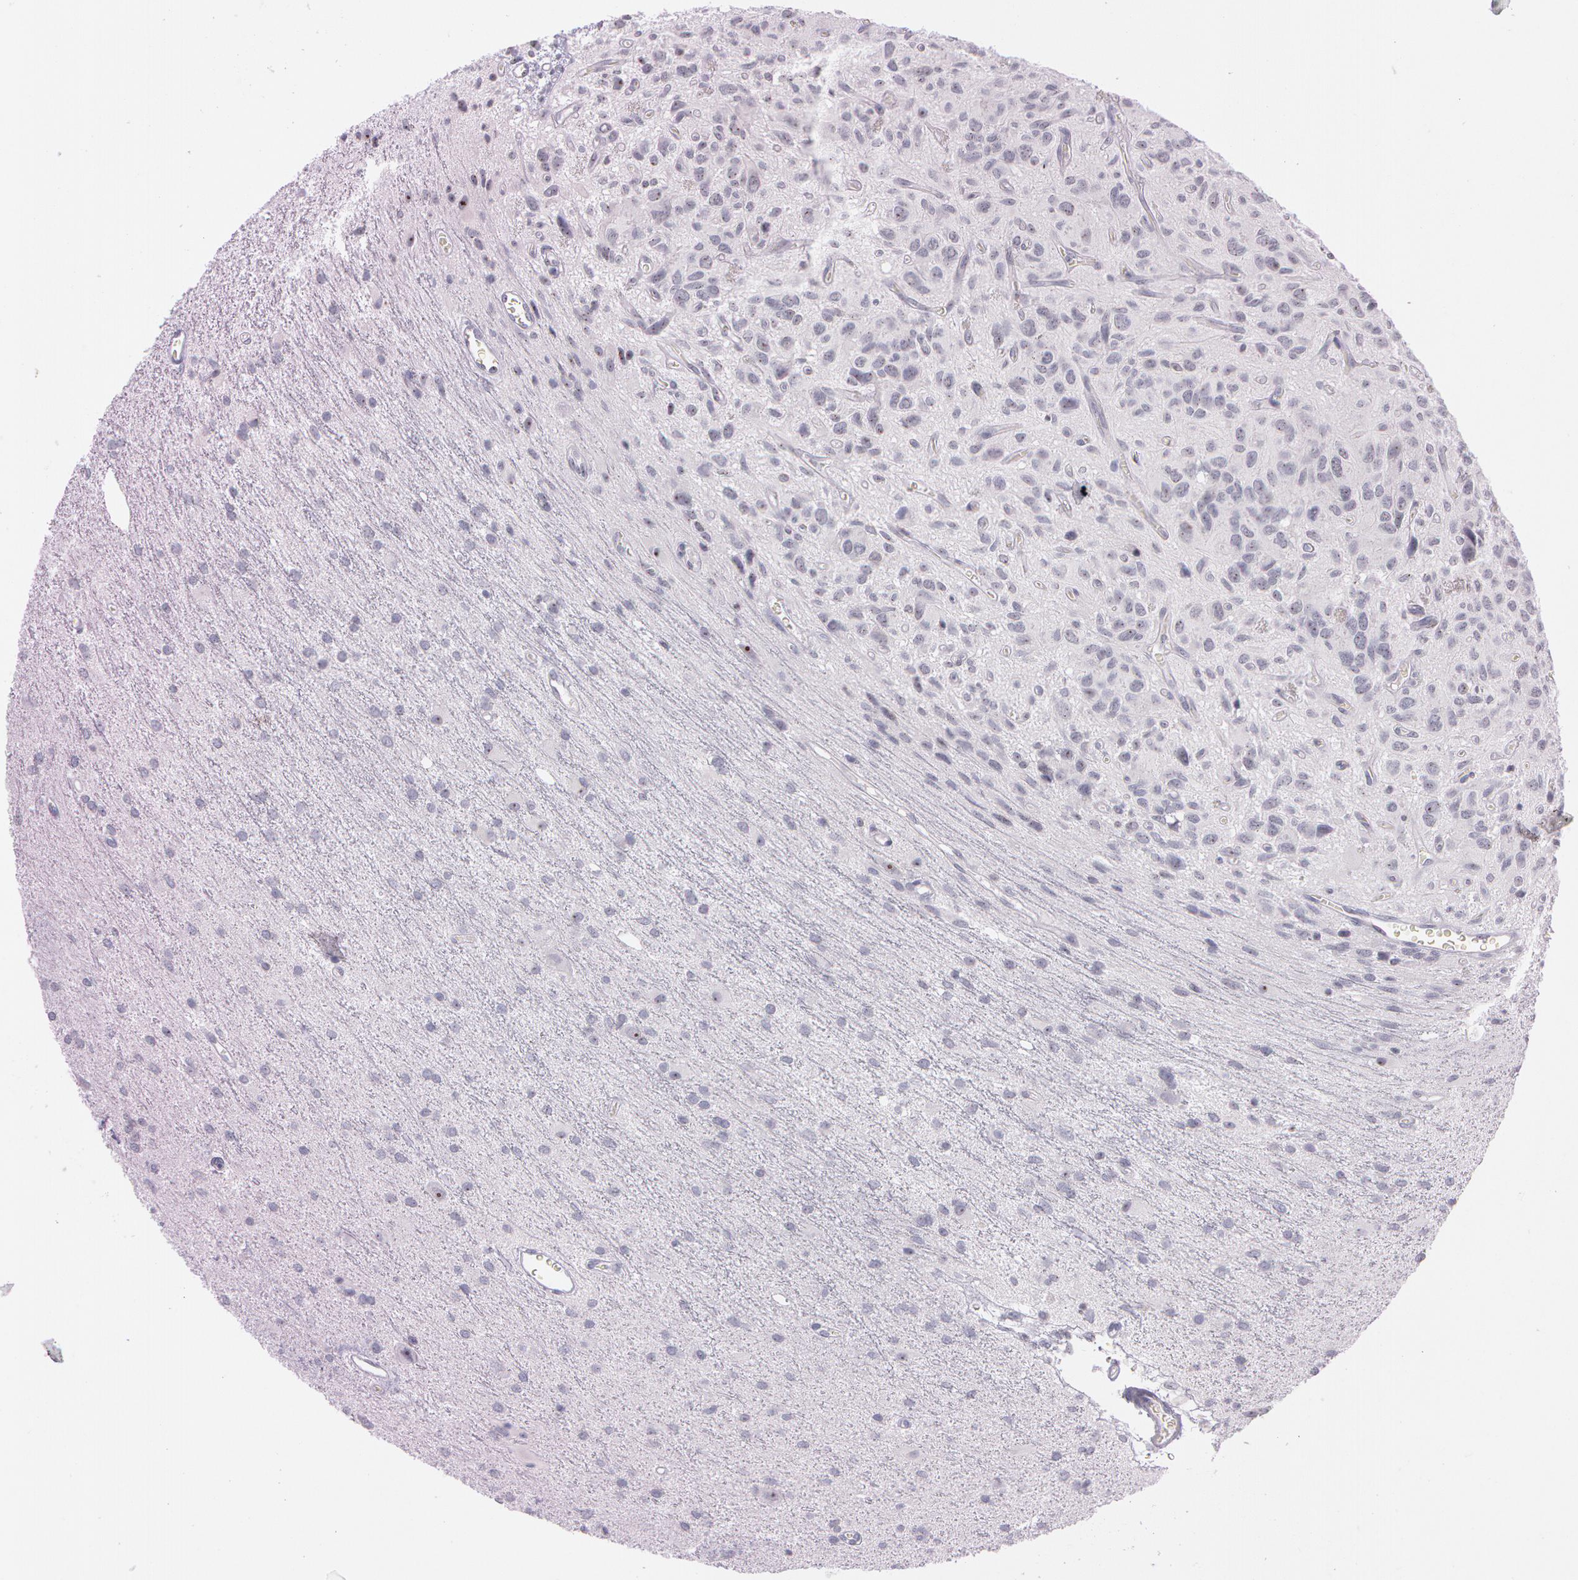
{"staining": {"intensity": "weak", "quantity": "25%-75%", "location": "nuclear"}, "tissue": "glioma", "cell_type": "Tumor cells", "image_type": "cancer", "snomed": [{"axis": "morphology", "description": "Glioma, malignant, Low grade"}, {"axis": "topography", "description": "Brain"}], "caption": "Immunohistochemistry (IHC) photomicrograph of human malignant low-grade glioma stained for a protein (brown), which displays low levels of weak nuclear positivity in about 25%-75% of tumor cells.", "gene": "FBL", "patient": {"sex": "female", "age": 15}}